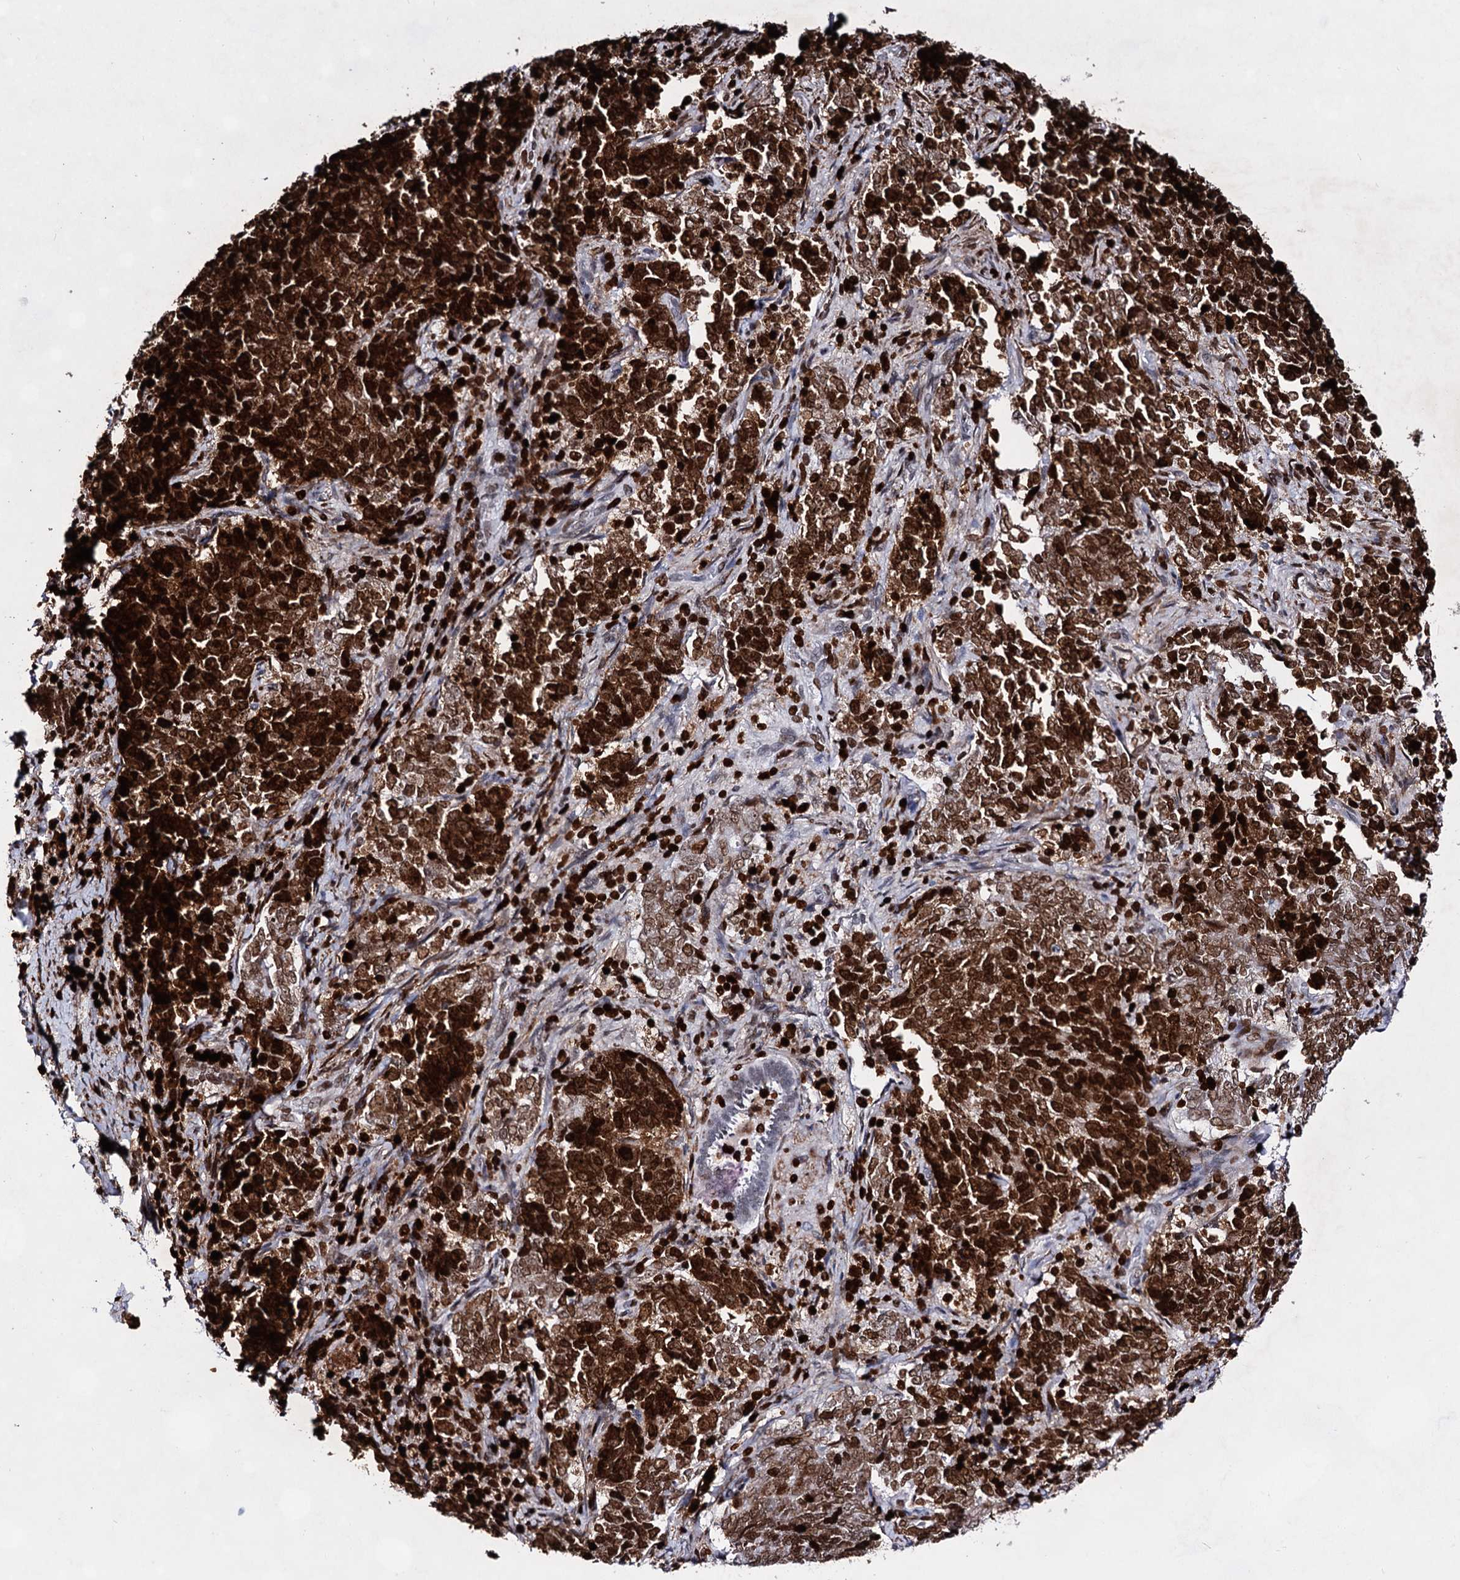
{"staining": {"intensity": "strong", "quantity": ">75%", "location": "nuclear"}, "tissue": "endometrial cancer", "cell_type": "Tumor cells", "image_type": "cancer", "snomed": [{"axis": "morphology", "description": "Adenocarcinoma, NOS"}, {"axis": "topography", "description": "Endometrium"}], "caption": "Human endometrial cancer stained for a protein (brown) demonstrates strong nuclear positive positivity in about >75% of tumor cells.", "gene": "HMGB2", "patient": {"sex": "female", "age": 80}}